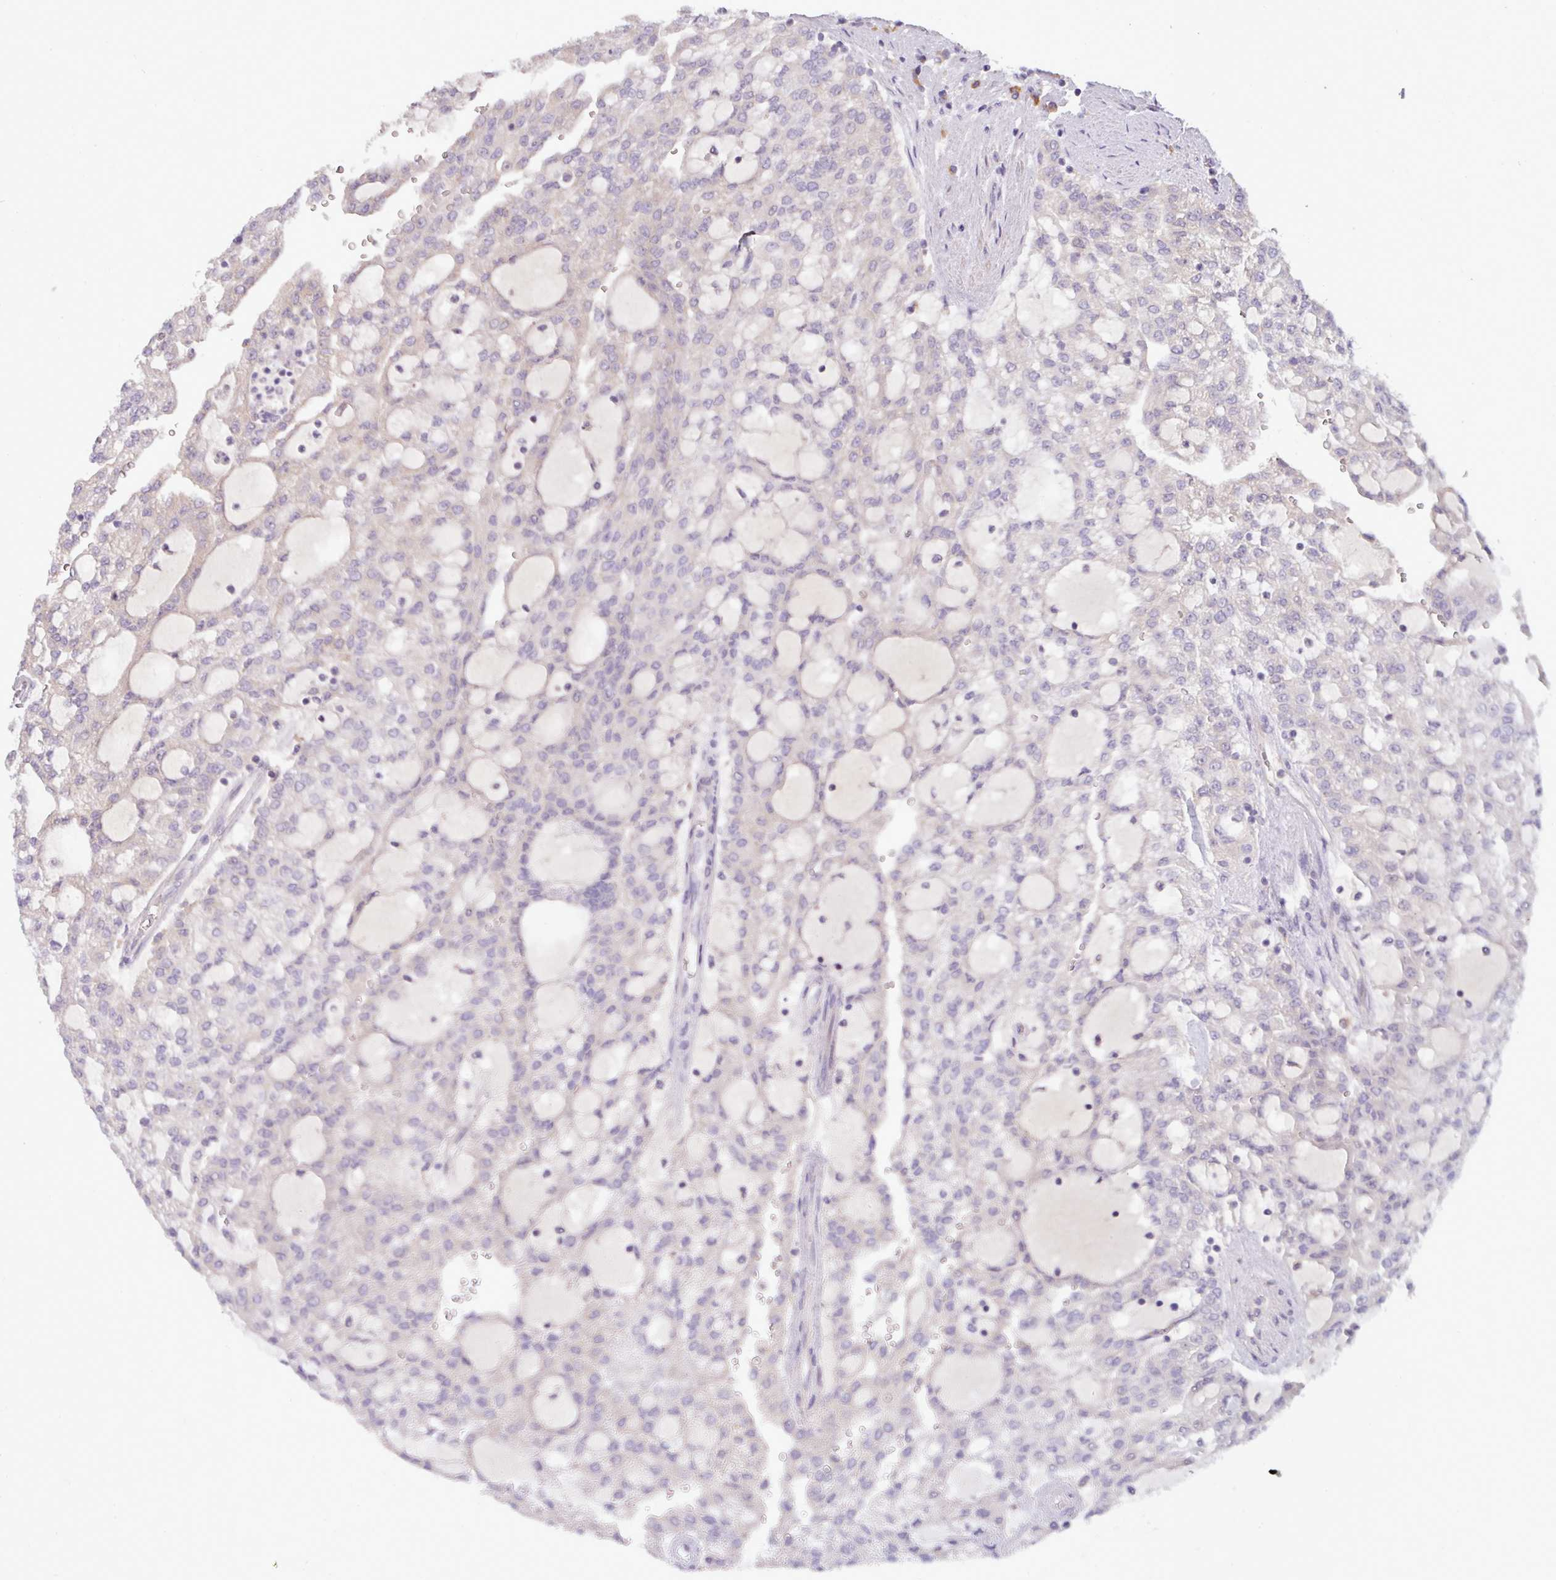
{"staining": {"intensity": "negative", "quantity": "none", "location": "none"}, "tissue": "renal cancer", "cell_type": "Tumor cells", "image_type": "cancer", "snomed": [{"axis": "morphology", "description": "Adenocarcinoma, NOS"}, {"axis": "topography", "description": "Kidney"}], "caption": "Micrograph shows no protein positivity in tumor cells of renal adenocarcinoma tissue.", "gene": "TNFSF12", "patient": {"sex": "male", "age": 63}}